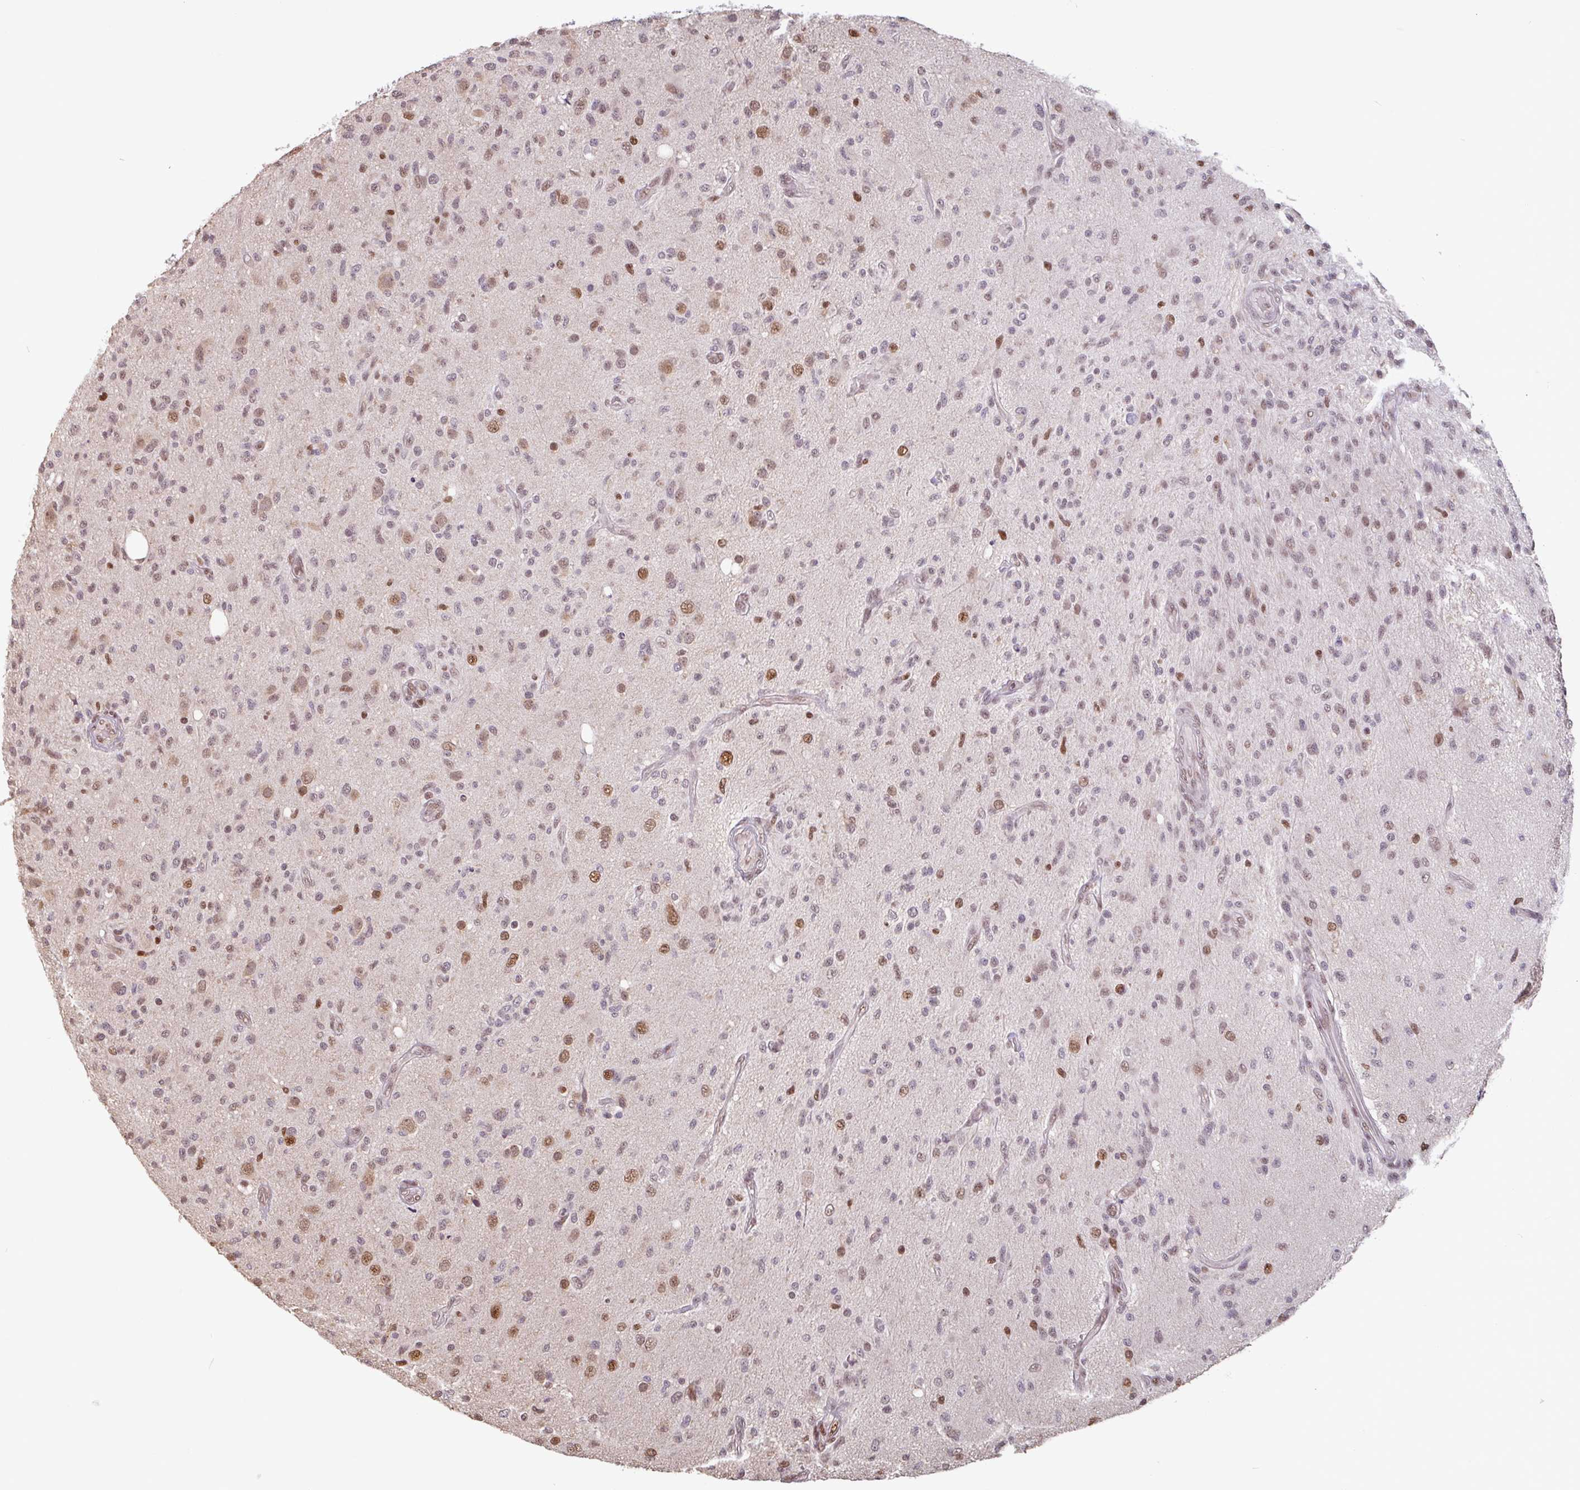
{"staining": {"intensity": "moderate", "quantity": "25%-75%", "location": "nuclear"}, "tissue": "glioma", "cell_type": "Tumor cells", "image_type": "cancer", "snomed": [{"axis": "morphology", "description": "Glioma, malignant, High grade"}, {"axis": "topography", "description": "Brain"}], "caption": "About 25%-75% of tumor cells in human glioma display moderate nuclear protein expression as visualized by brown immunohistochemical staining.", "gene": "DR1", "patient": {"sex": "female", "age": 67}}